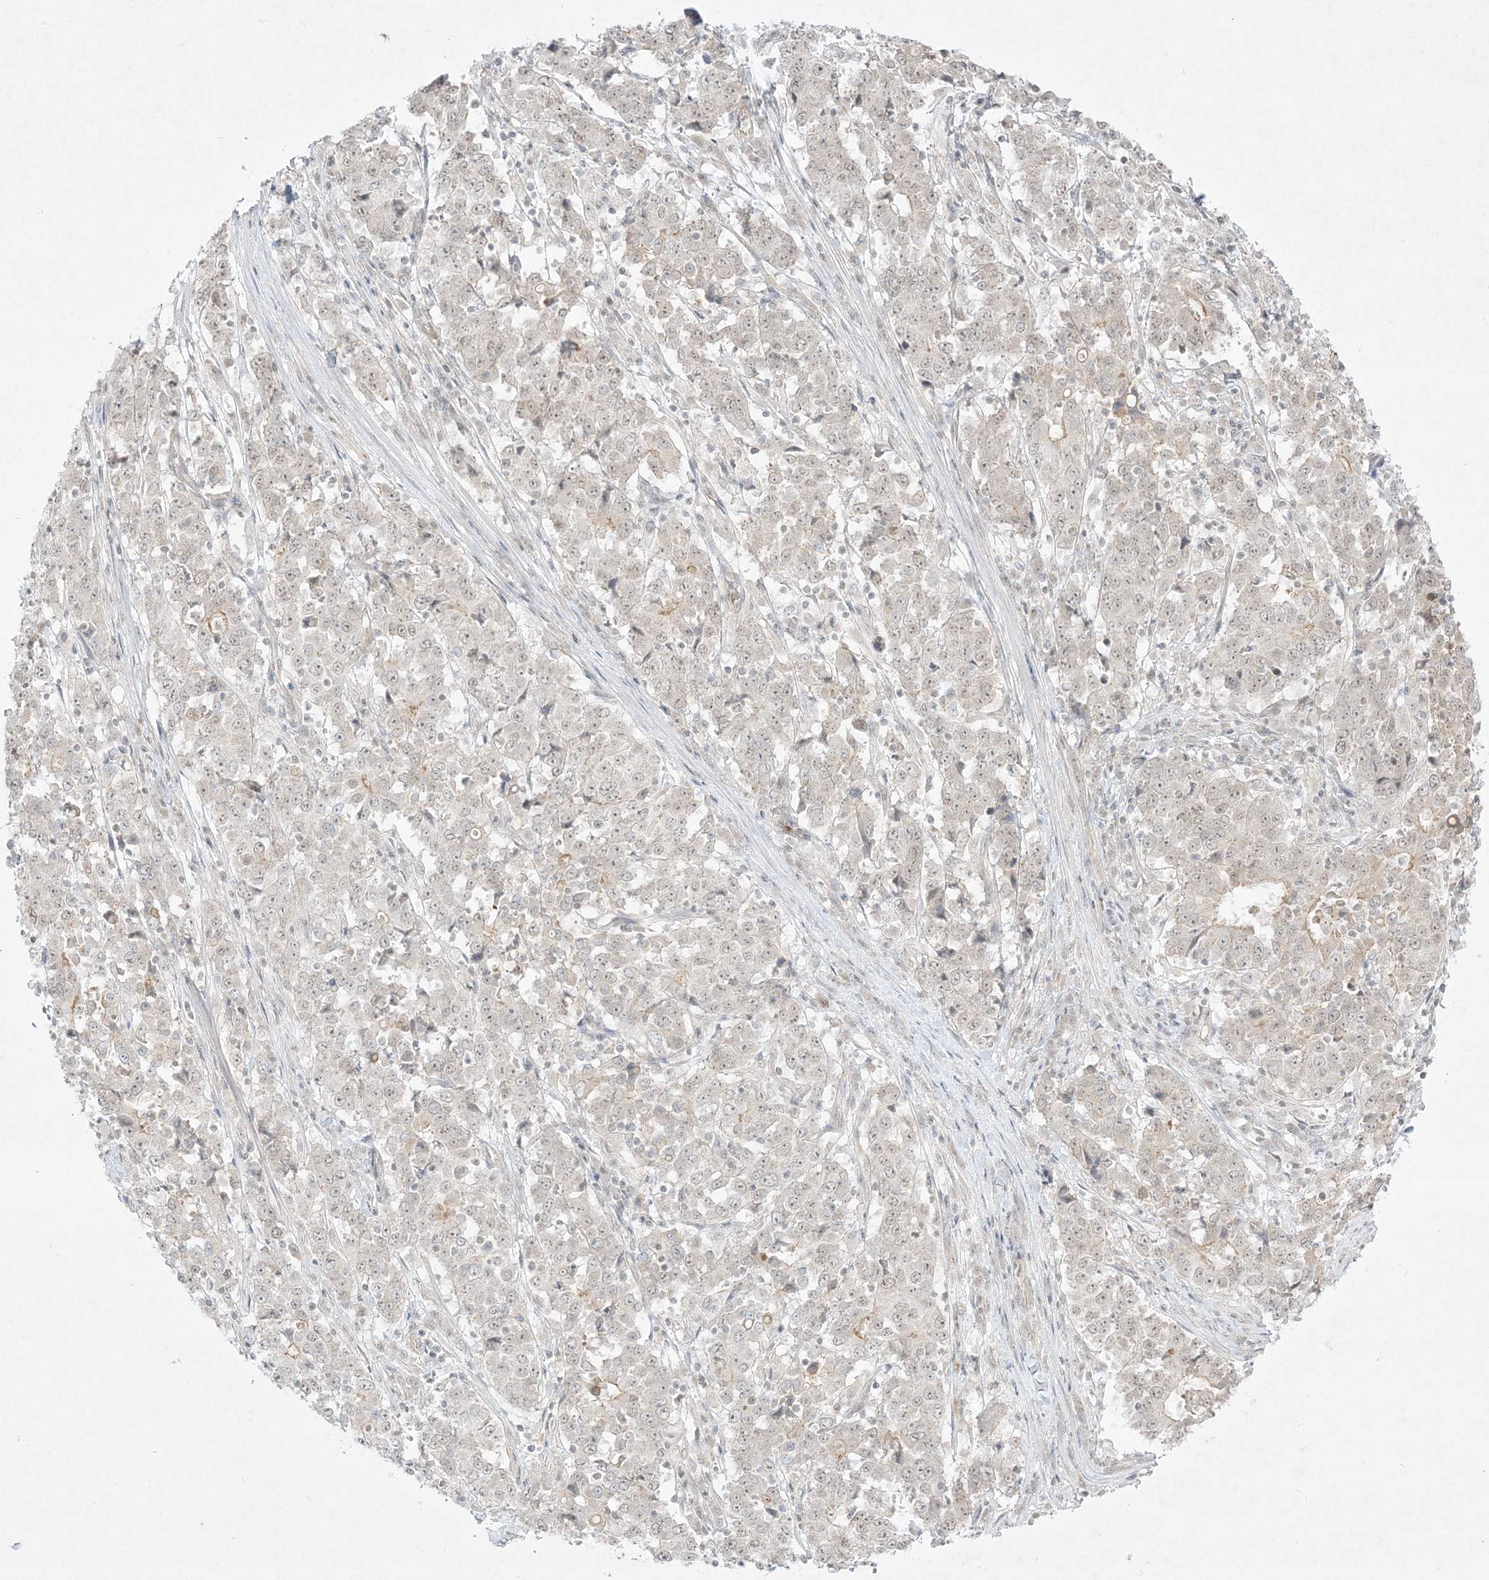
{"staining": {"intensity": "weak", "quantity": "<25%", "location": "cytoplasmic/membranous,nuclear"}, "tissue": "stomach cancer", "cell_type": "Tumor cells", "image_type": "cancer", "snomed": [{"axis": "morphology", "description": "Adenocarcinoma, NOS"}, {"axis": "topography", "description": "Stomach"}], "caption": "Immunohistochemistry image of stomach cancer stained for a protein (brown), which demonstrates no staining in tumor cells. (Immunohistochemistry, brightfield microscopy, high magnification).", "gene": "PTK6", "patient": {"sex": "male", "age": 59}}